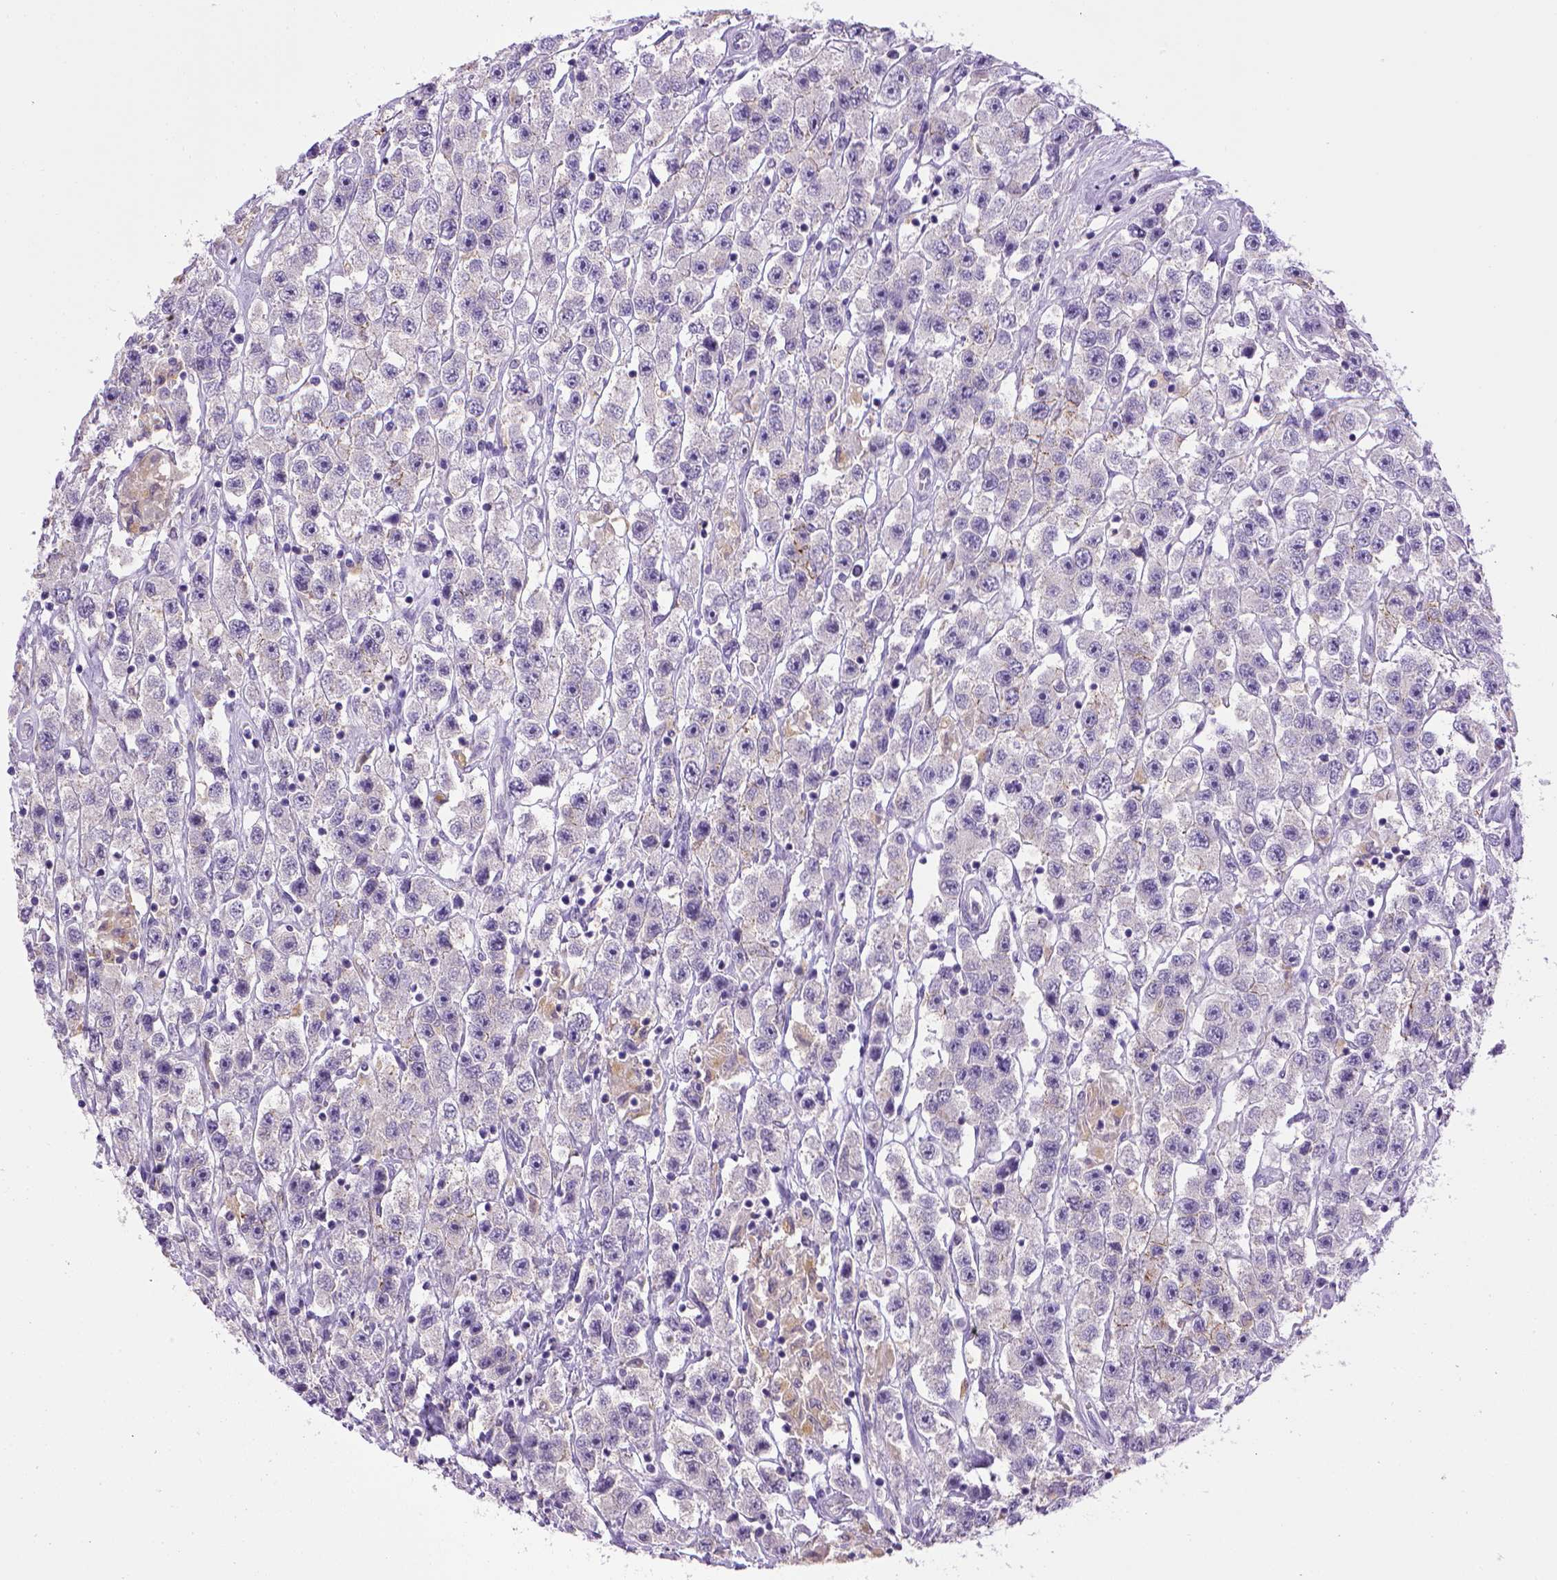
{"staining": {"intensity": "negative", "quantity": "none", "location": "none"}, "tissue": "testis cancer", "cell_type": "Tumor cells", "image_type": "cancer", "snomed": [{"axis": "morphology", "description": "Seminoma, NOS"}, {"axis": "topography", "description": "Testis"}], "caption": "The IHC micrograph has no significant staining in tumor cells of seminoma (testis) tissue.", "gene": "CDH1", "patient": {"sex": "male", "age": 45}}